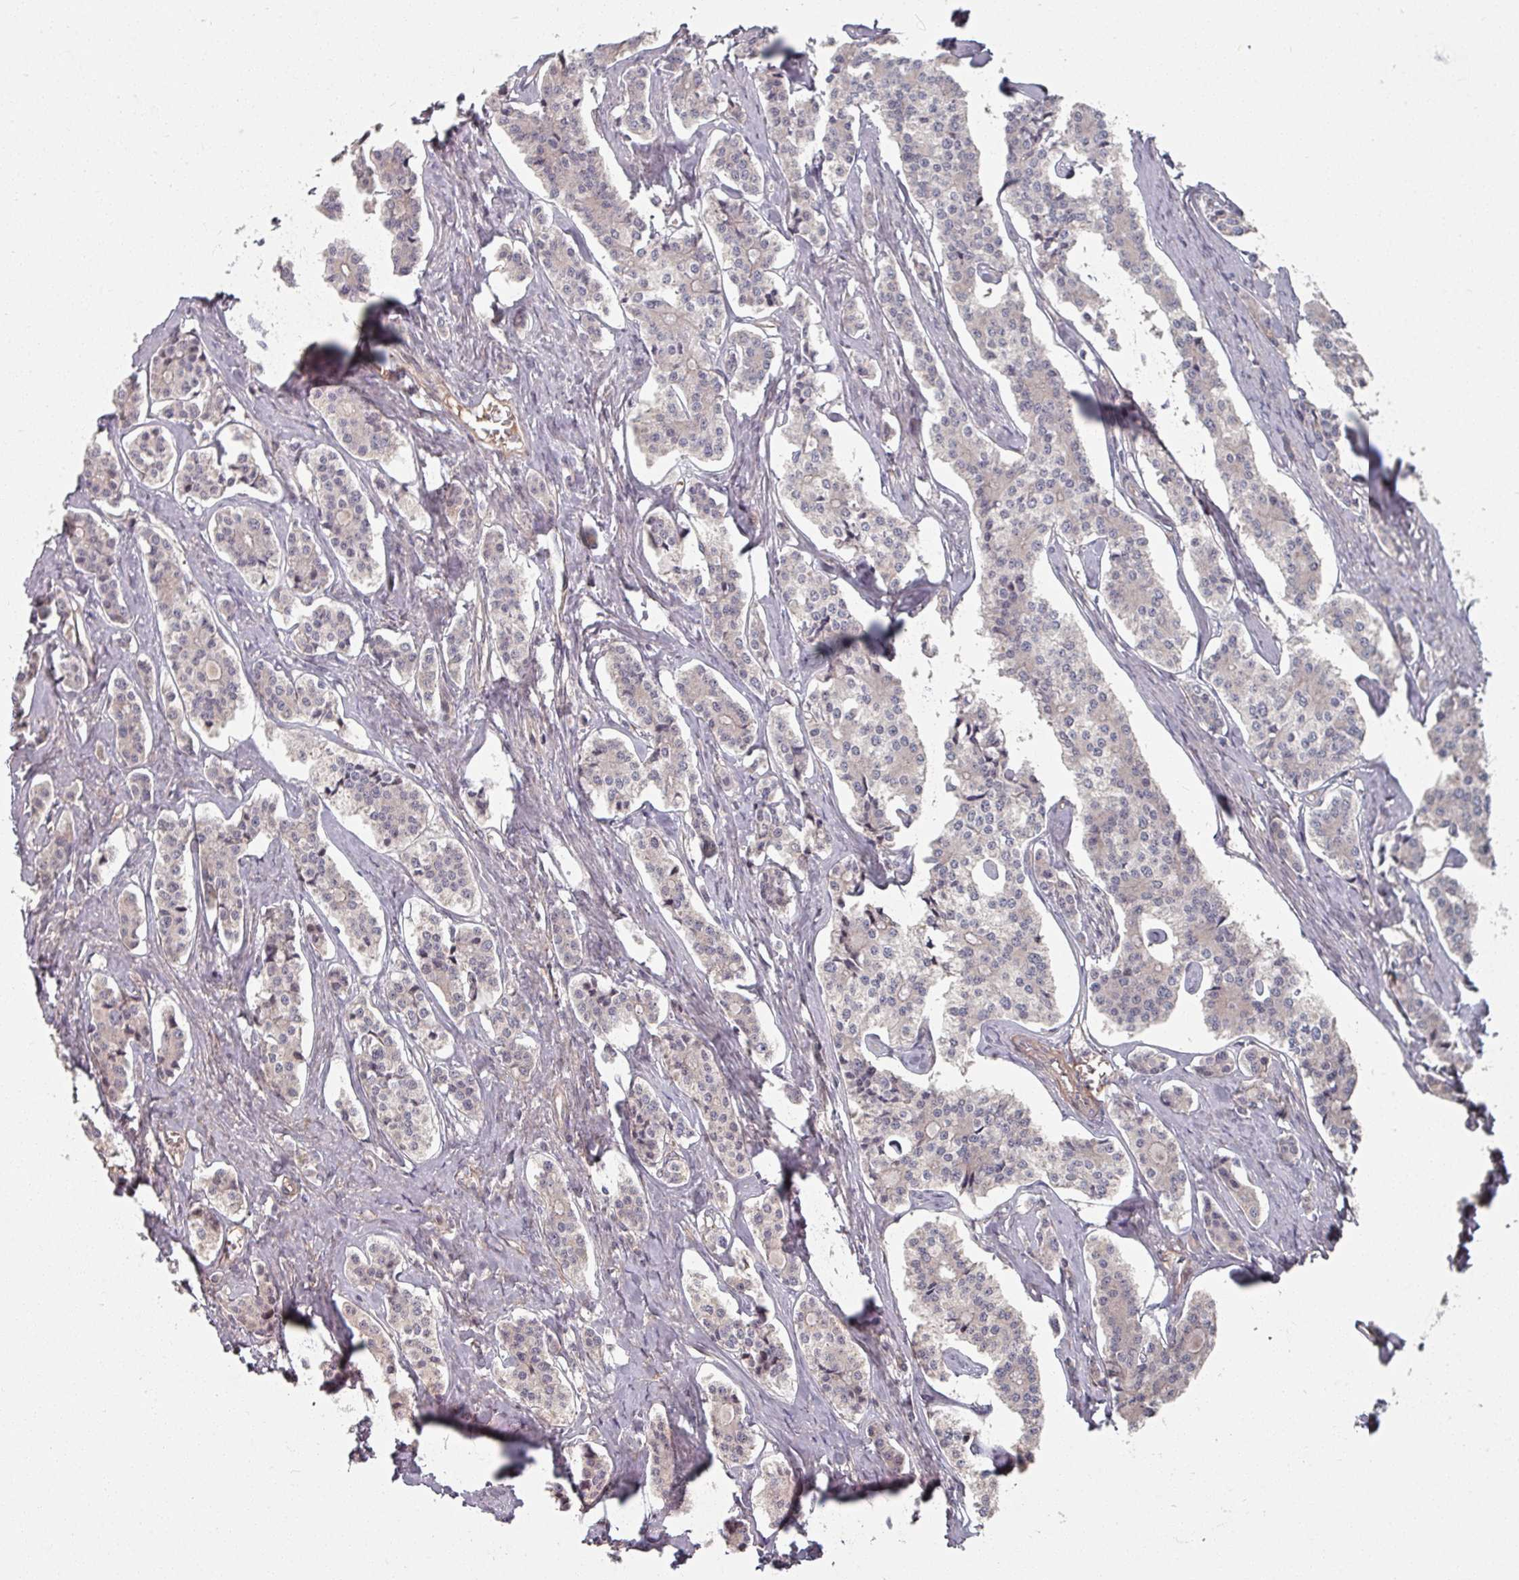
{"staining": {"intensity": "negative", "quantity": "none", "location": "none"}, "tissue": "carcinoid", "cell_type": "Tumor cells", "image_type": "cancer", "snomed": [{"axis": "morphology", "description": "Carcinoid, malignant, NOS"}, {"axis": "topography", "description": "Small intestine"}], "caption": "IHC histopathology image of human malignant carcinoid stained for a protein (brown), which demonstrates no expression in tumor cells.", "gene": "C4BPB", "patient": {"sex": "male", "age": 63}}